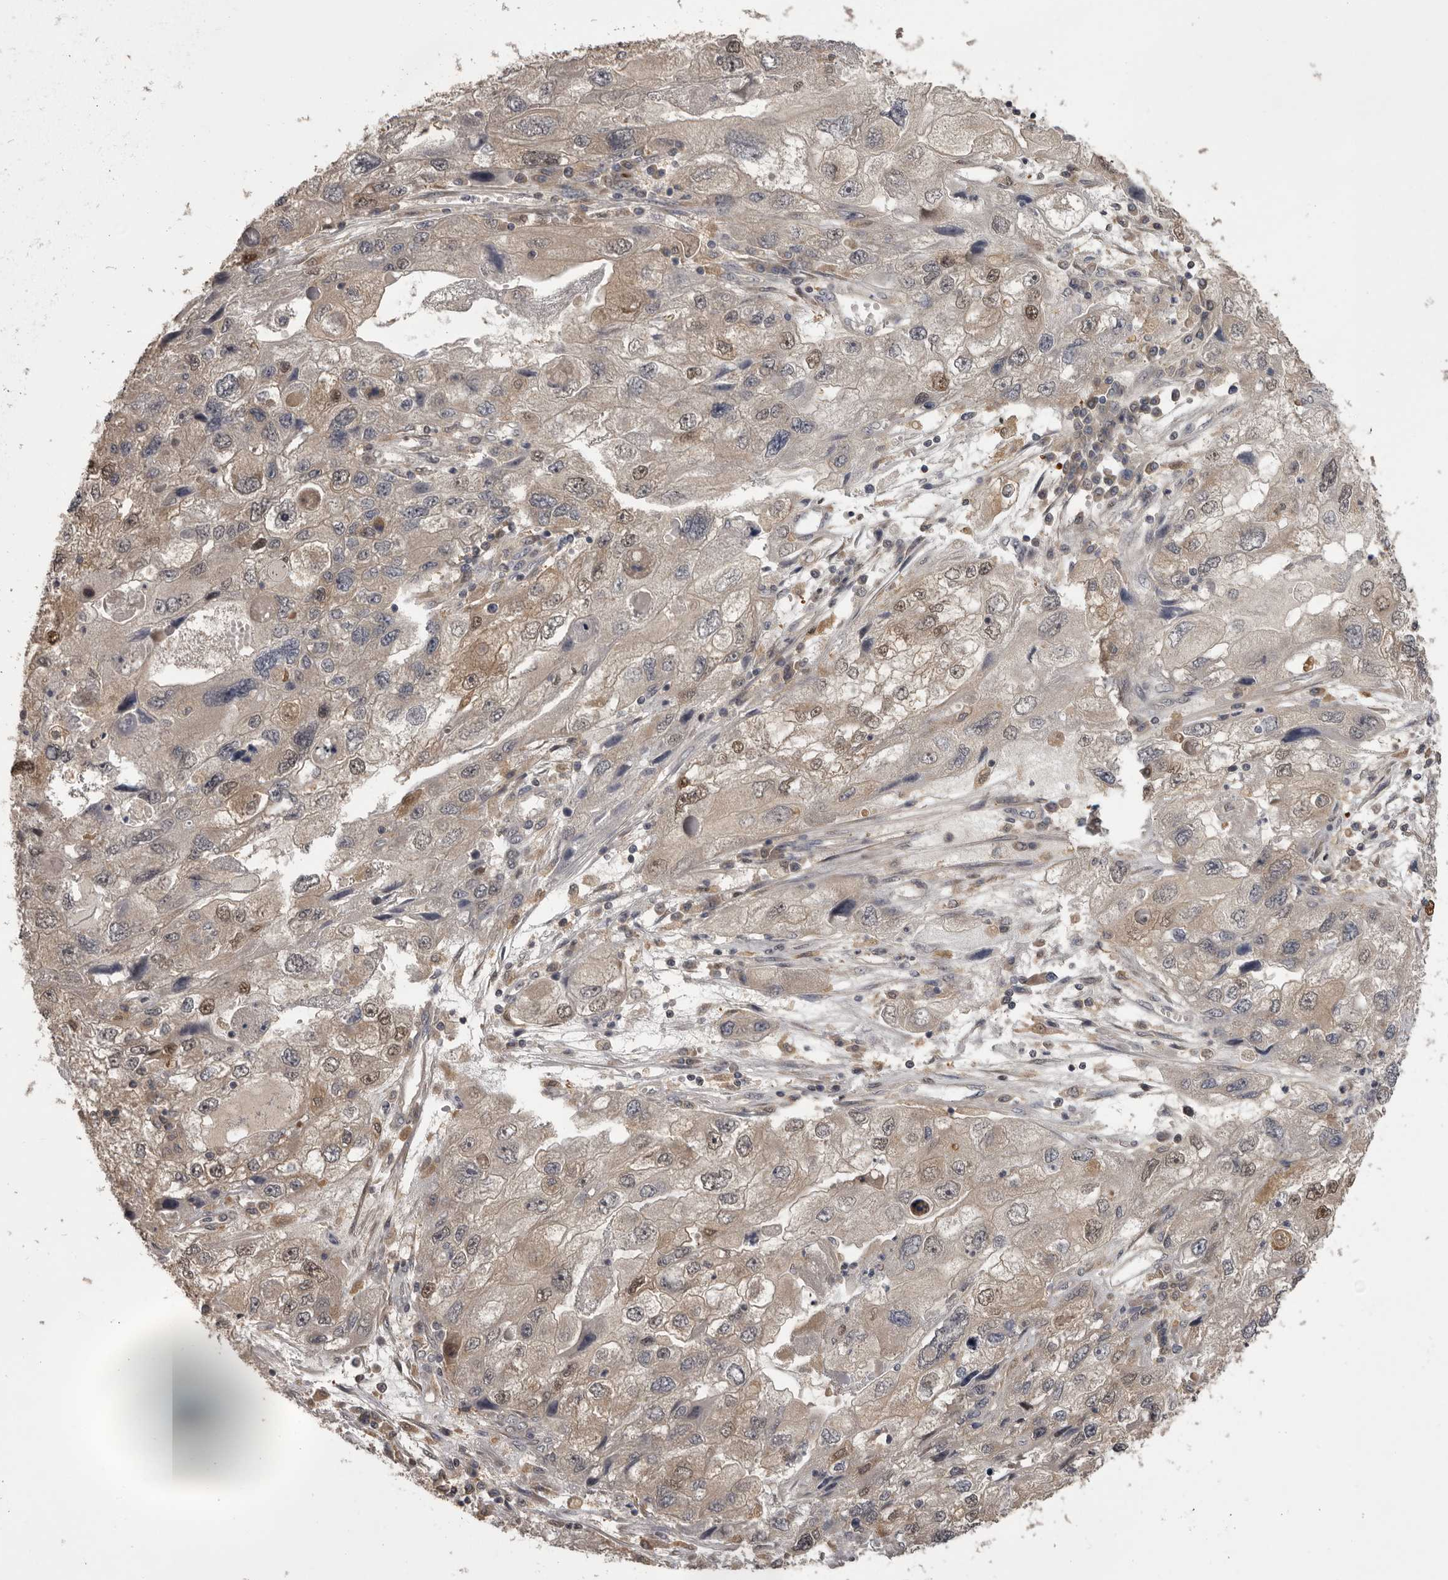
{"staining": {"intensity": "moderate", "quantity": "<25%", "location": "cytoplasmic/membranous,nuclear"}, "tissue": "endometrial cancer", "cell_type": "Tumor cells", "image_type": "cancer", "snomed": [{"axis": "morphology", "description": "Adenocarcinoma, NOS"}, {"axis": "topography", "description": "Endometrium"}], "caption": "Protein staining exhibits moderate cytoplasmic/membranous and nuclear positivity in approximately <25% of tumor cells in endometrial adenocarcinoma.", "gene": "MDH1", "patient": {"sex": "female", "age": 49}}